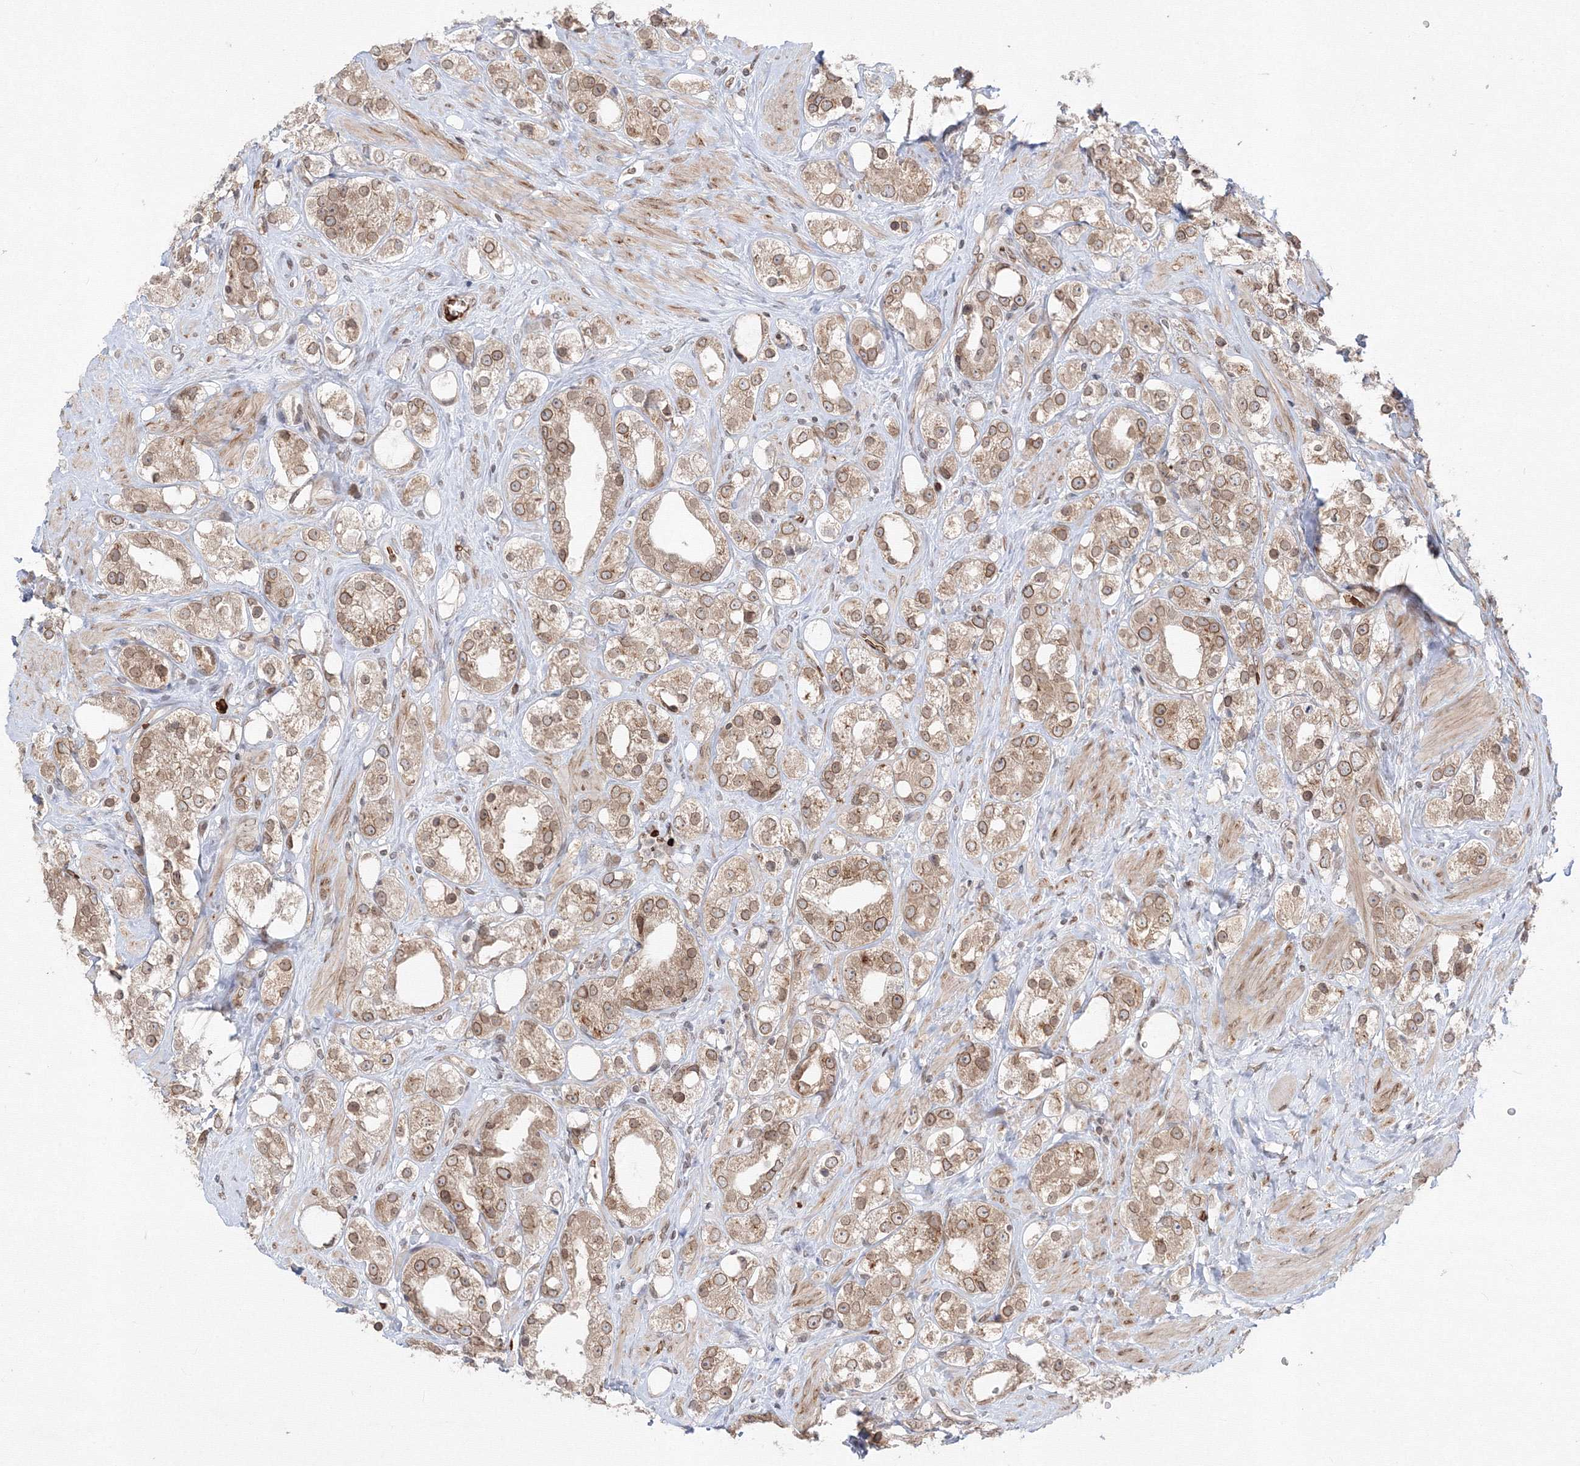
{"staining": {"intensity": "moderate", "quantity": ">75%", "location": "cytoplasmic/membranous,nuclear"}, "tissue": "prostate cancer", "cell_type": "Tumor cells", "image_type": "cancer", "snomed": [{"axis": "morphology", "description": "Adenocarcinoma, NOS"}, {"axis": "topography", "description": "Prostate"}], "caption": "IHC (DAB (3,3'-diaminobenzidine)) staining of human prostate cancer demonstrates moderate cytoplasmic/membranous and nuclear protein positivity in approximately >75% of tumor cells.", "gene": "DNAJB2", "patient": {"sex": "male", "age": 79}}